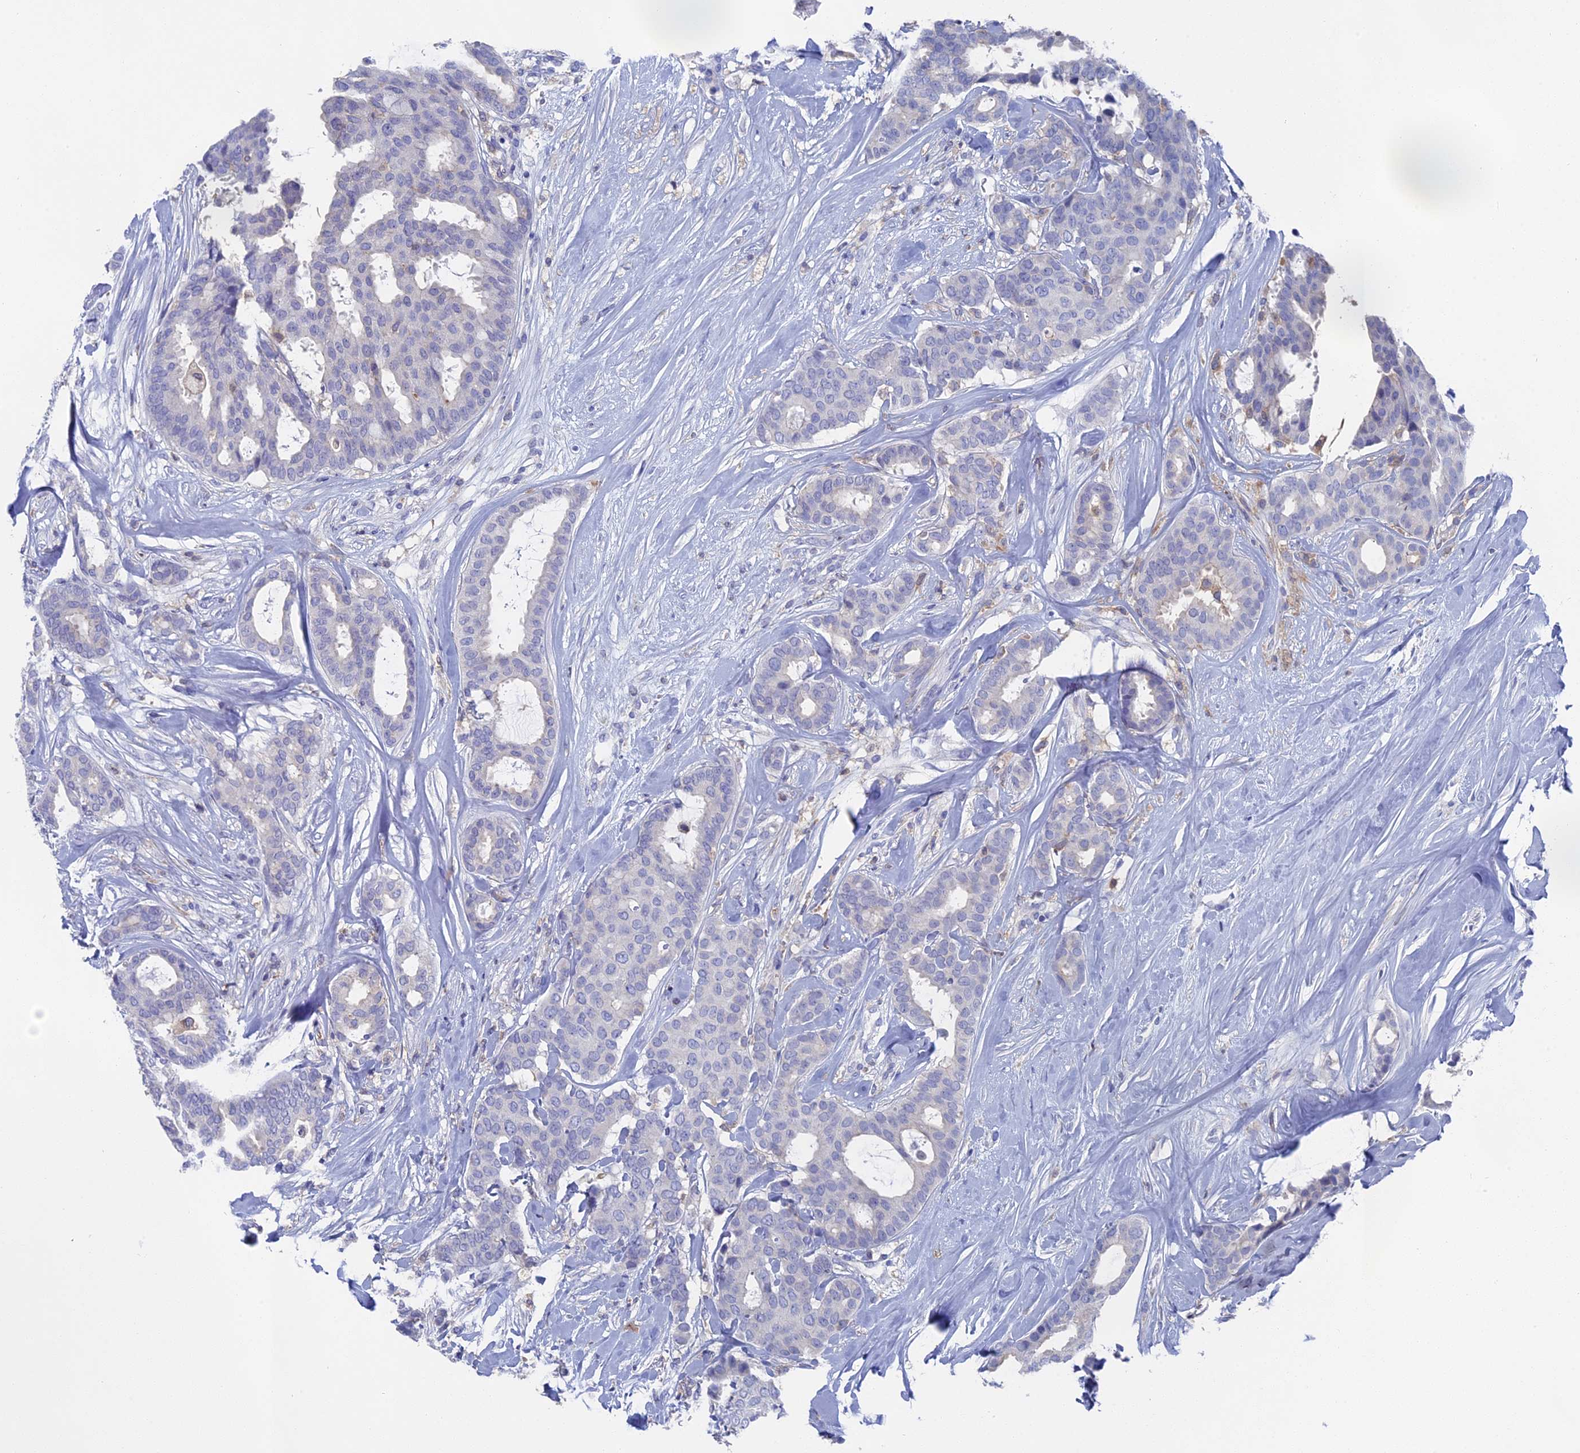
{"staining": {"intensity": "negative", "quantity": "none", "location": "none"}, "tissue": "breast cancer", "cell_type": "Tumor cells", "image_type": "cancer", "snomed": [{"axis": "morphology", "description": "Duct carcinoma"}, {"axis": "topography", "description": "Breast"}], "caption": "Human breast infiltrating ductal carcinoma stained for a protein using immunohistochemistry (IHC) demonstrates no expression in tumor cells.", "gene": "NCF4", "patient": {"sex": "female", "age": 75}}